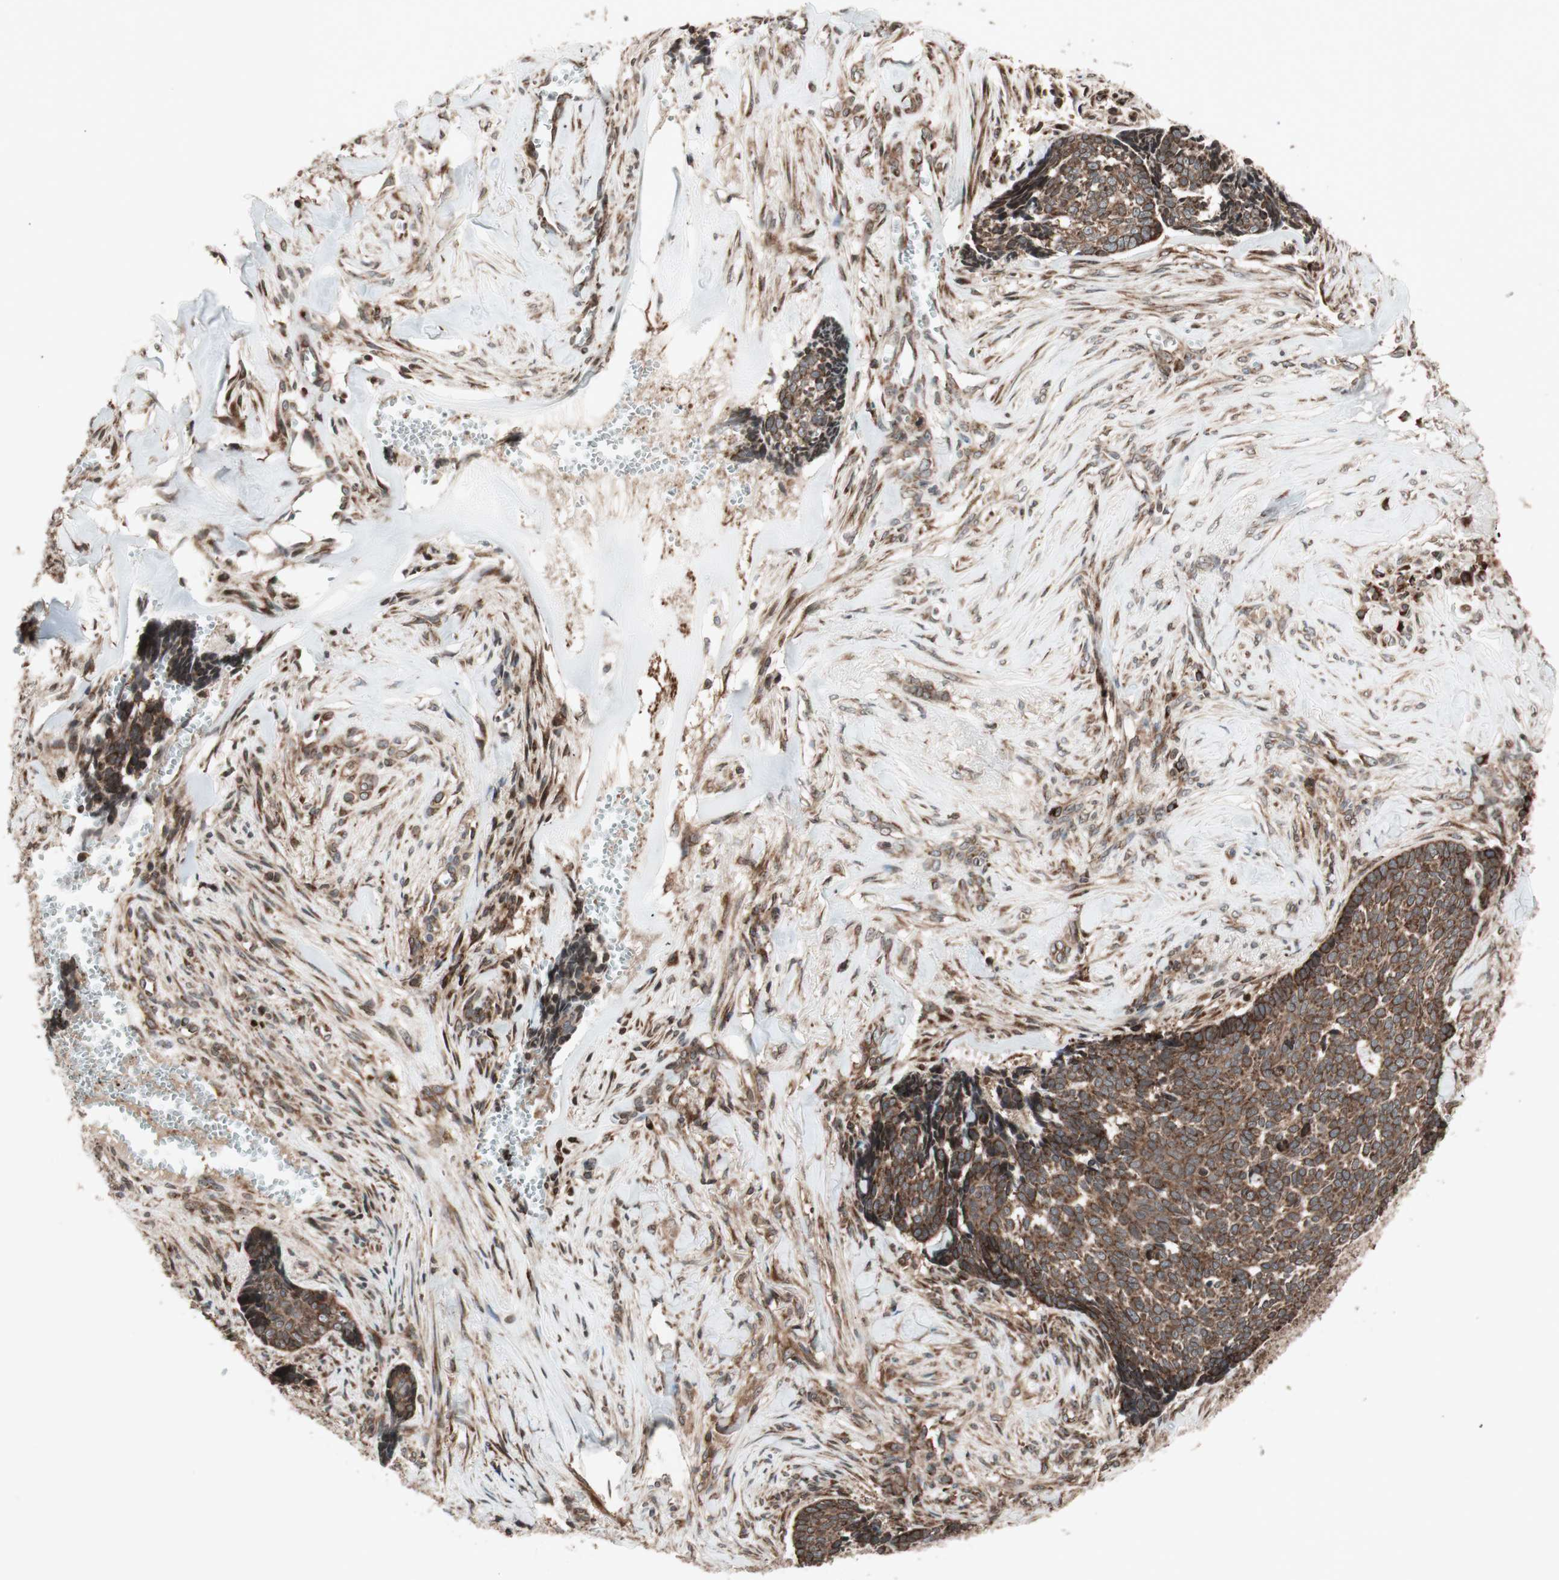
{"staining": {"intensity": "strong", "quantity": ">75%", "location": "cytoplasmic/membranous"}, "tissue": "skin cancer", "cell_type": "Tumor cells", "image_type": "cancer", "snomed": [{"axis": "morphology", "description": "Basal cell carcinoma"}, {"axis": "topography", "description": "Skin"}], "caption": "Immunohistochemical staining of human skin cancer reveals high levels of strong cytoplasmic/membranous expression in approximately >75% of tumor cells.", "gene": "NUP62", "patient": {"sex": "male", "age": 84}}